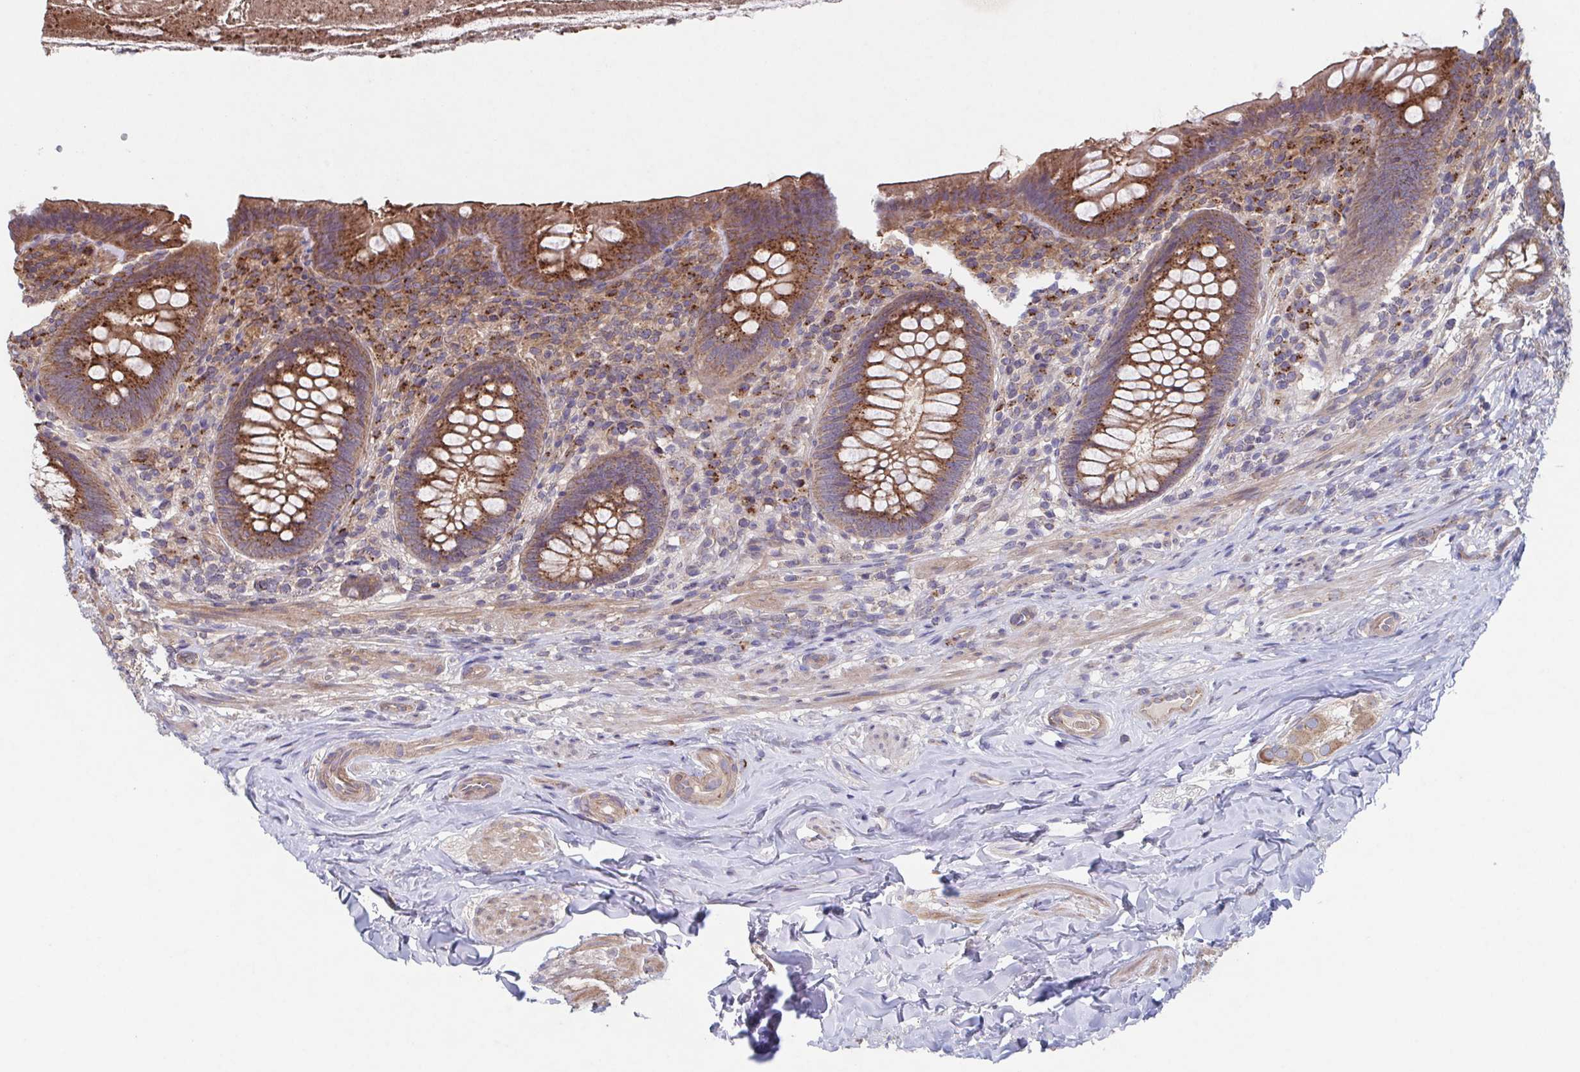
{"staining": {"intensity": "moderate", "quantity": ">75%", "location": "cytoplasmic/membranous"}, "tissue": "appendix", "cell_type": "Glandular cells", "image_type": "normal", "snomed": [{"axis": "morphology", "description": "Normal tissue, NOS"}, {"axis": "topography", "description": "Appendix"}], "caption": "Immunohistochemistry (IHC) (DAB (3,3'-diaminobenzidine)) staining of normal appendix exhibits moderate cytoplasmic/membranous protein positivity in about >75% of glandular cells. (DAB (3,3'-diaminobenzidine) IHC, brown staining for protein, blue staining for nuclei).", "gene": "COPB1", "patient": {"sex": "male", "age": 47}}